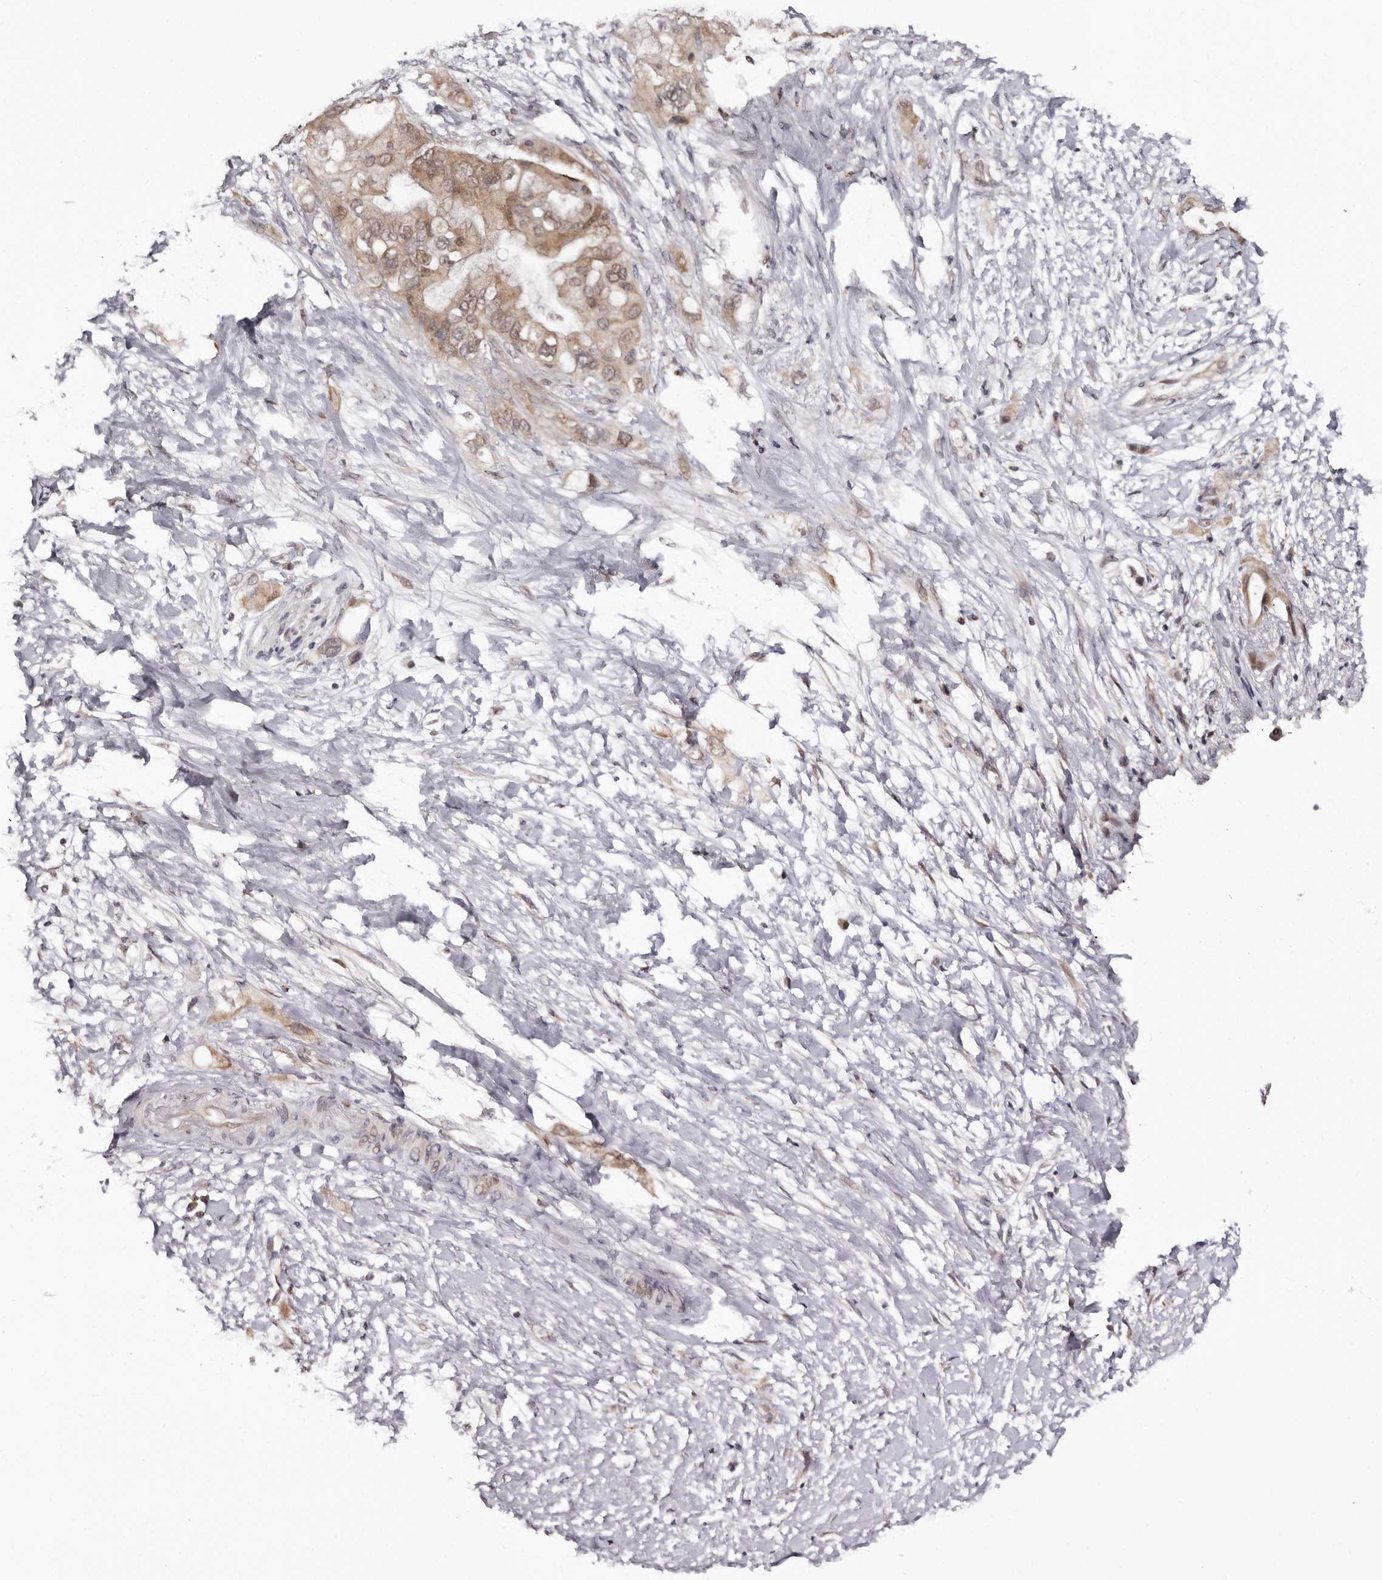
{"staining": {"intensity": "moderate", "quantity": ">75%", "location": "cytoplasmic/membranous,nuclear"}, "tissue": "pancreatic cancer", "cell_type": "Tumor cells", "image_type": "cancer", "snomed": [{"axis": "morphology", "description": "Adenocarcinoma, NOS"}, {"axis": "topography", "description": "Pancreas"}], "caption": "Pancreatic cancer stained for a protein shows moderate cytoplasmic/membranous and nuclear positivity in tumor cells.", "gene": "PHF20L1", "patient": {"sex": "female", "age": 56}}